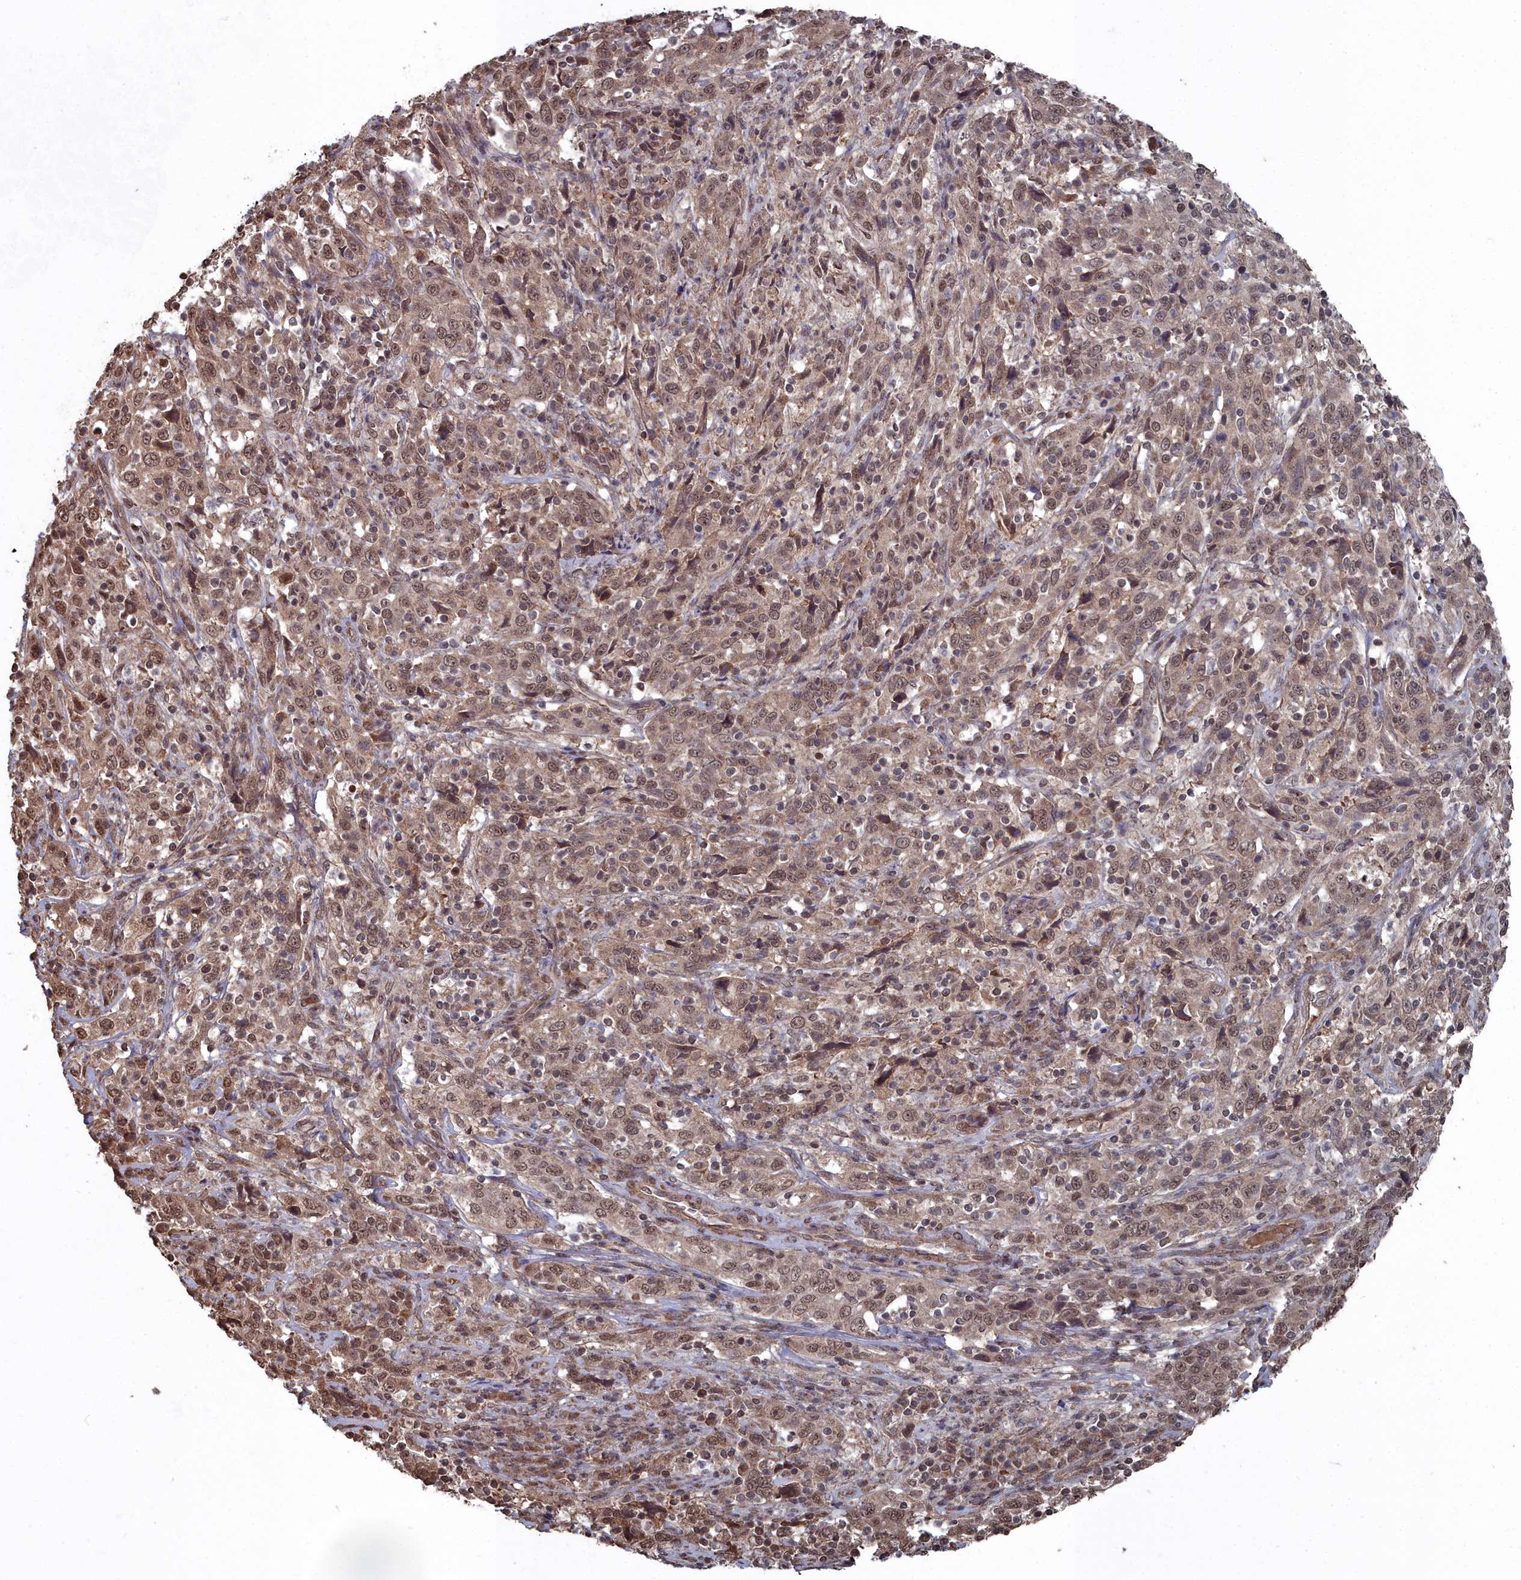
{"staining": {"intensity": "moderate", "quantity": ">75%", "location": "cytoplasmic/membranous,nuclear"}, "tissue": "cervical cancer", "cell_type": "Tumor cells", "image_type": "cancer", "snomed": [{"axis": "morphology", "description": "Squamous cell carcinoma, NOS"}, {"axis": "topography", "description": "Cervix"}], "caption": "Immunohistochemical staining of human cervical cancer (squamous cell carcinoma) reveals medium levels of moderate cytoplasmic/membranous and nuclear protein positivity in about >75% of tumor cells.", "gene": "CCNP", "patient": {"sex": "female", "age": 46}}